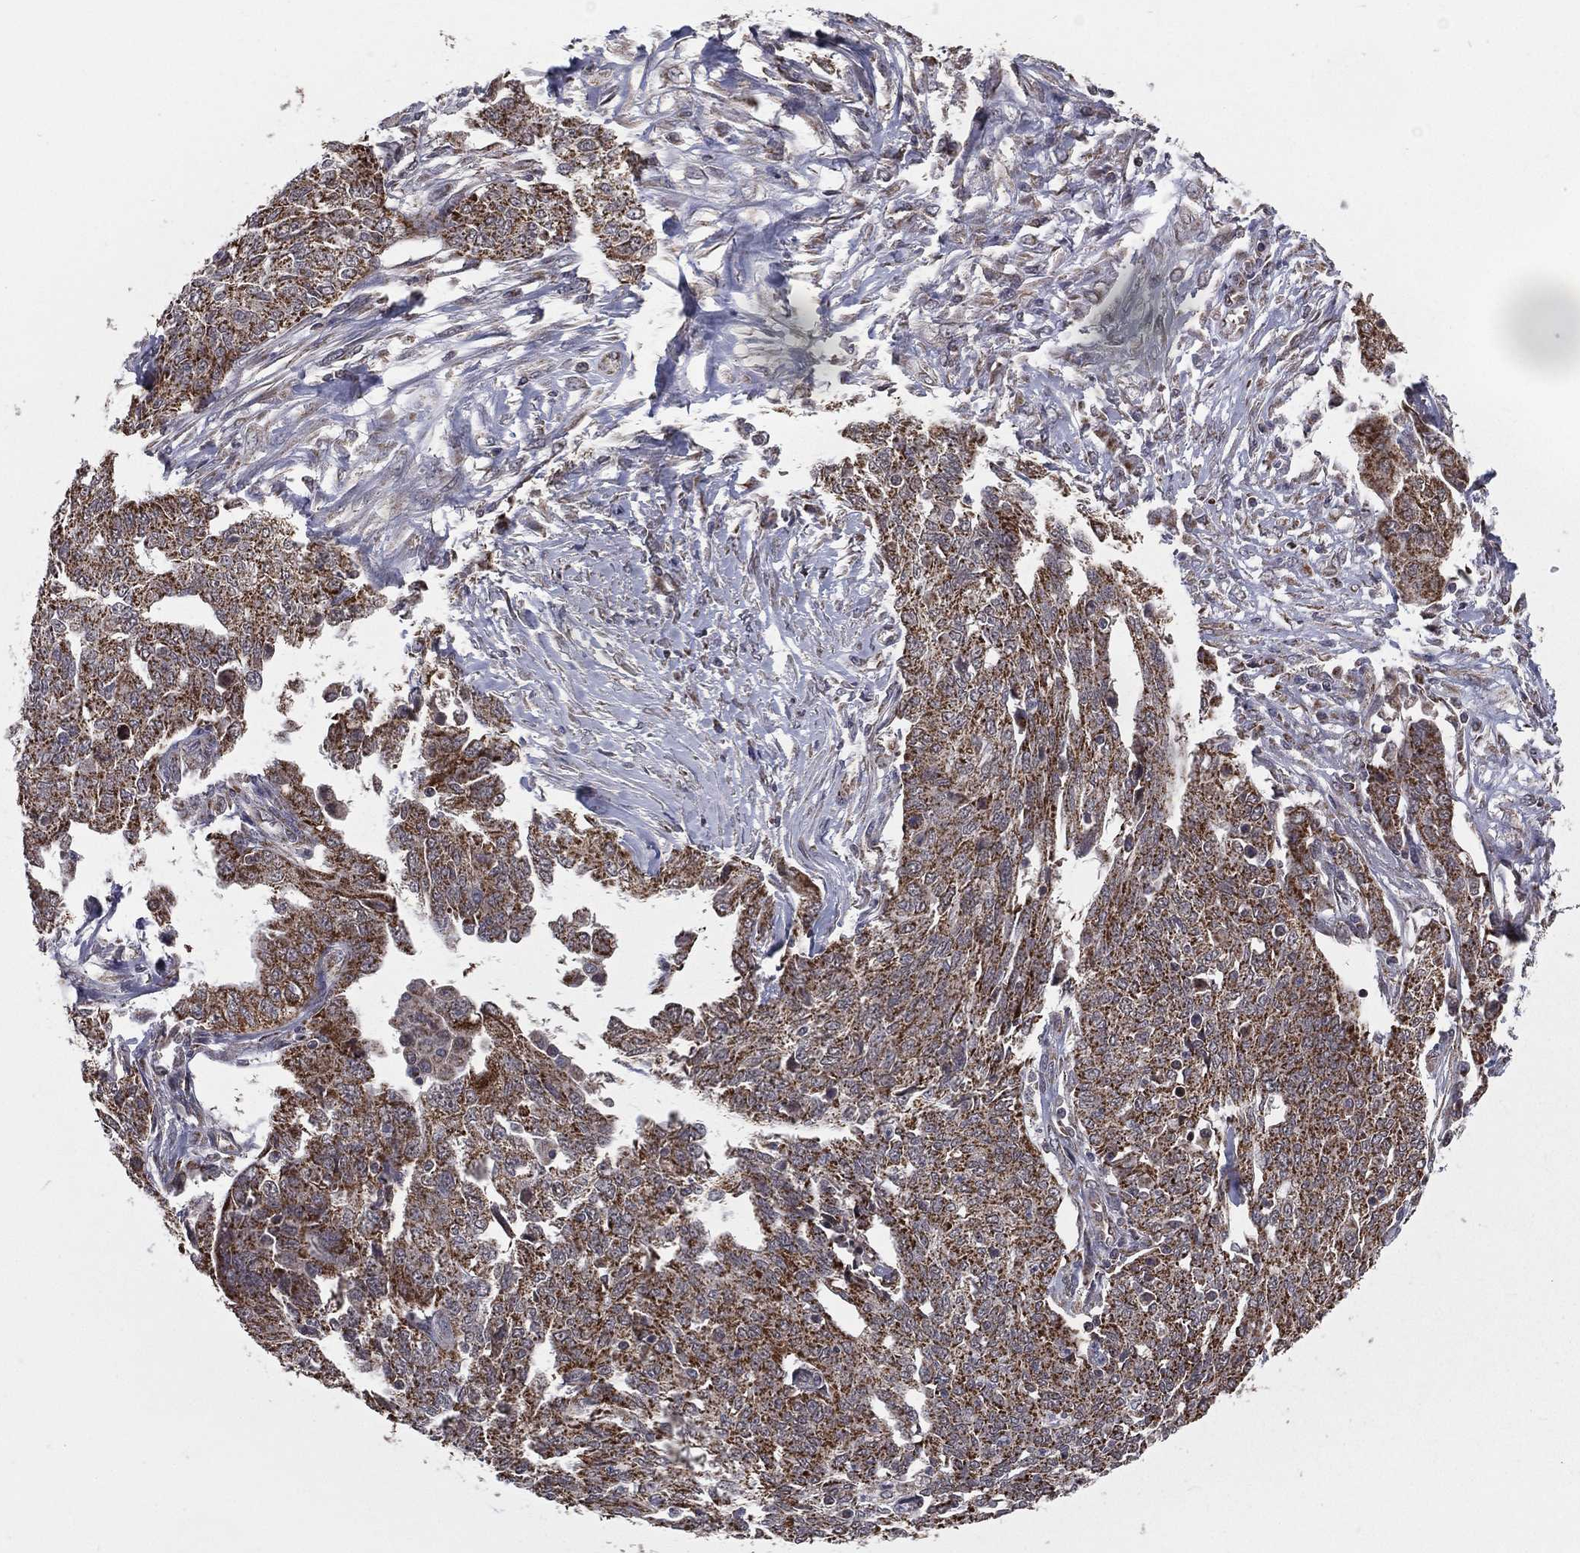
{"staining": {"intensity": "strong", "quantity": ">75%", "location": "cytoplasmic/membranous"}, "tissue": "ovarian cancer", "cell_type": "Tumor cells", "image_type": "cancer", "snomed": [{"axis": "morphology", "description": "Cystadenocarcinoma, serous, NOS"}, {"axis": "topography", "description": "Ovary"}], "caption": "There is high levels of strong cytoplasmic/membranous expression in tumor cells of ovarian serous cystadenocarcinoma, as demonstrated by immunohistochemical staining (brown color).", "gene": "MRPL46", "patient": {"sex": "female", "age": 67}}